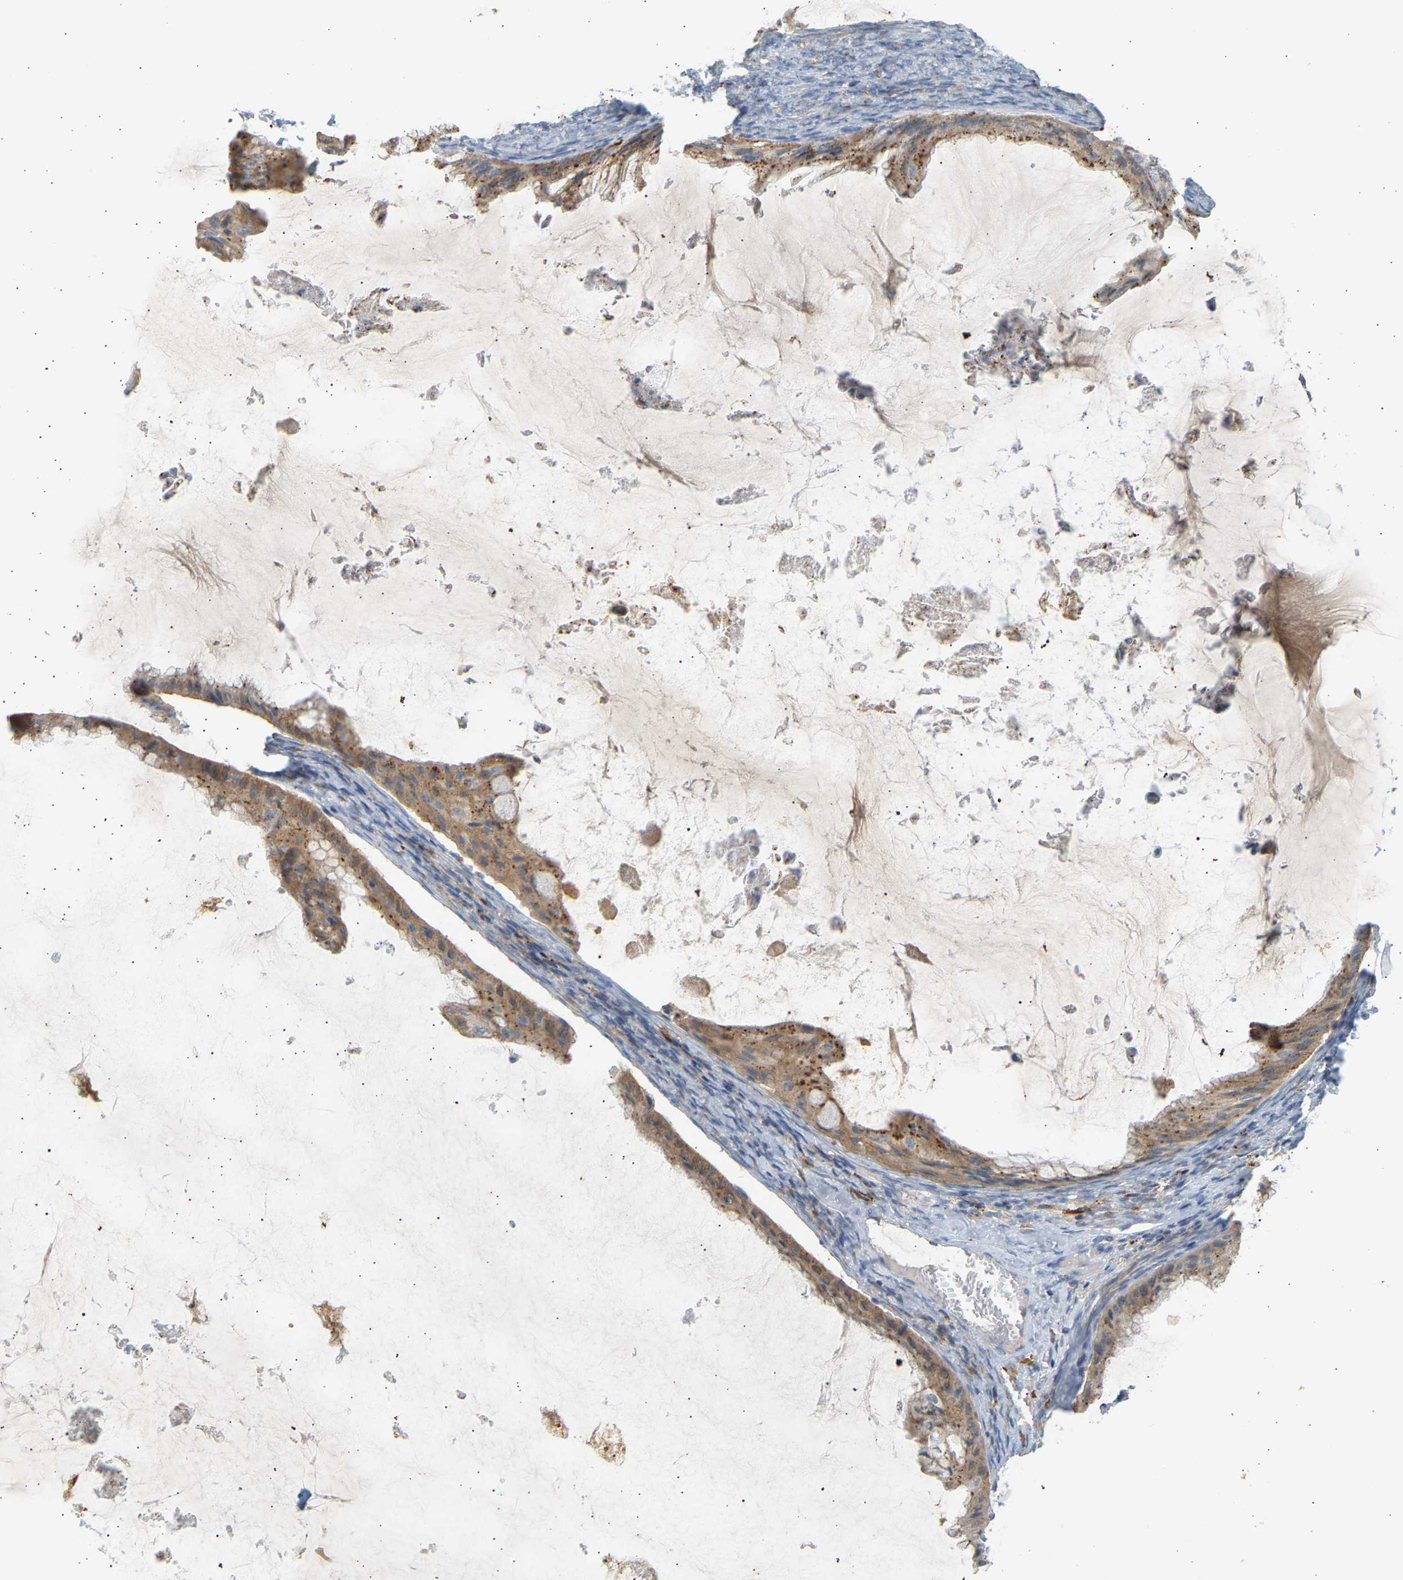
{"staining": {"intensity": "moderate", "quantity": ">75%", "location": "cytoplasmic/membranous"}, "tissue": "ovarian cancer", "cell_type": "Tumor cells", "image_type": "cancer", "snomed": [{"axis": "morphology", "description": "Cystadenocarcinoma, mucinous, NOS"}, {"axis": "topography", "description": "Ovary"}], "caption": "Ovarian cancer (mucinous cystadenocarcinoma) was stained to show a protein in brown. There is medium levels of moderate cytoplasmic/membranous positivity in approximately >75% of tumor cells.", "gene": "ENTHD1", "patient": {"sex": "female", "age": 61}}